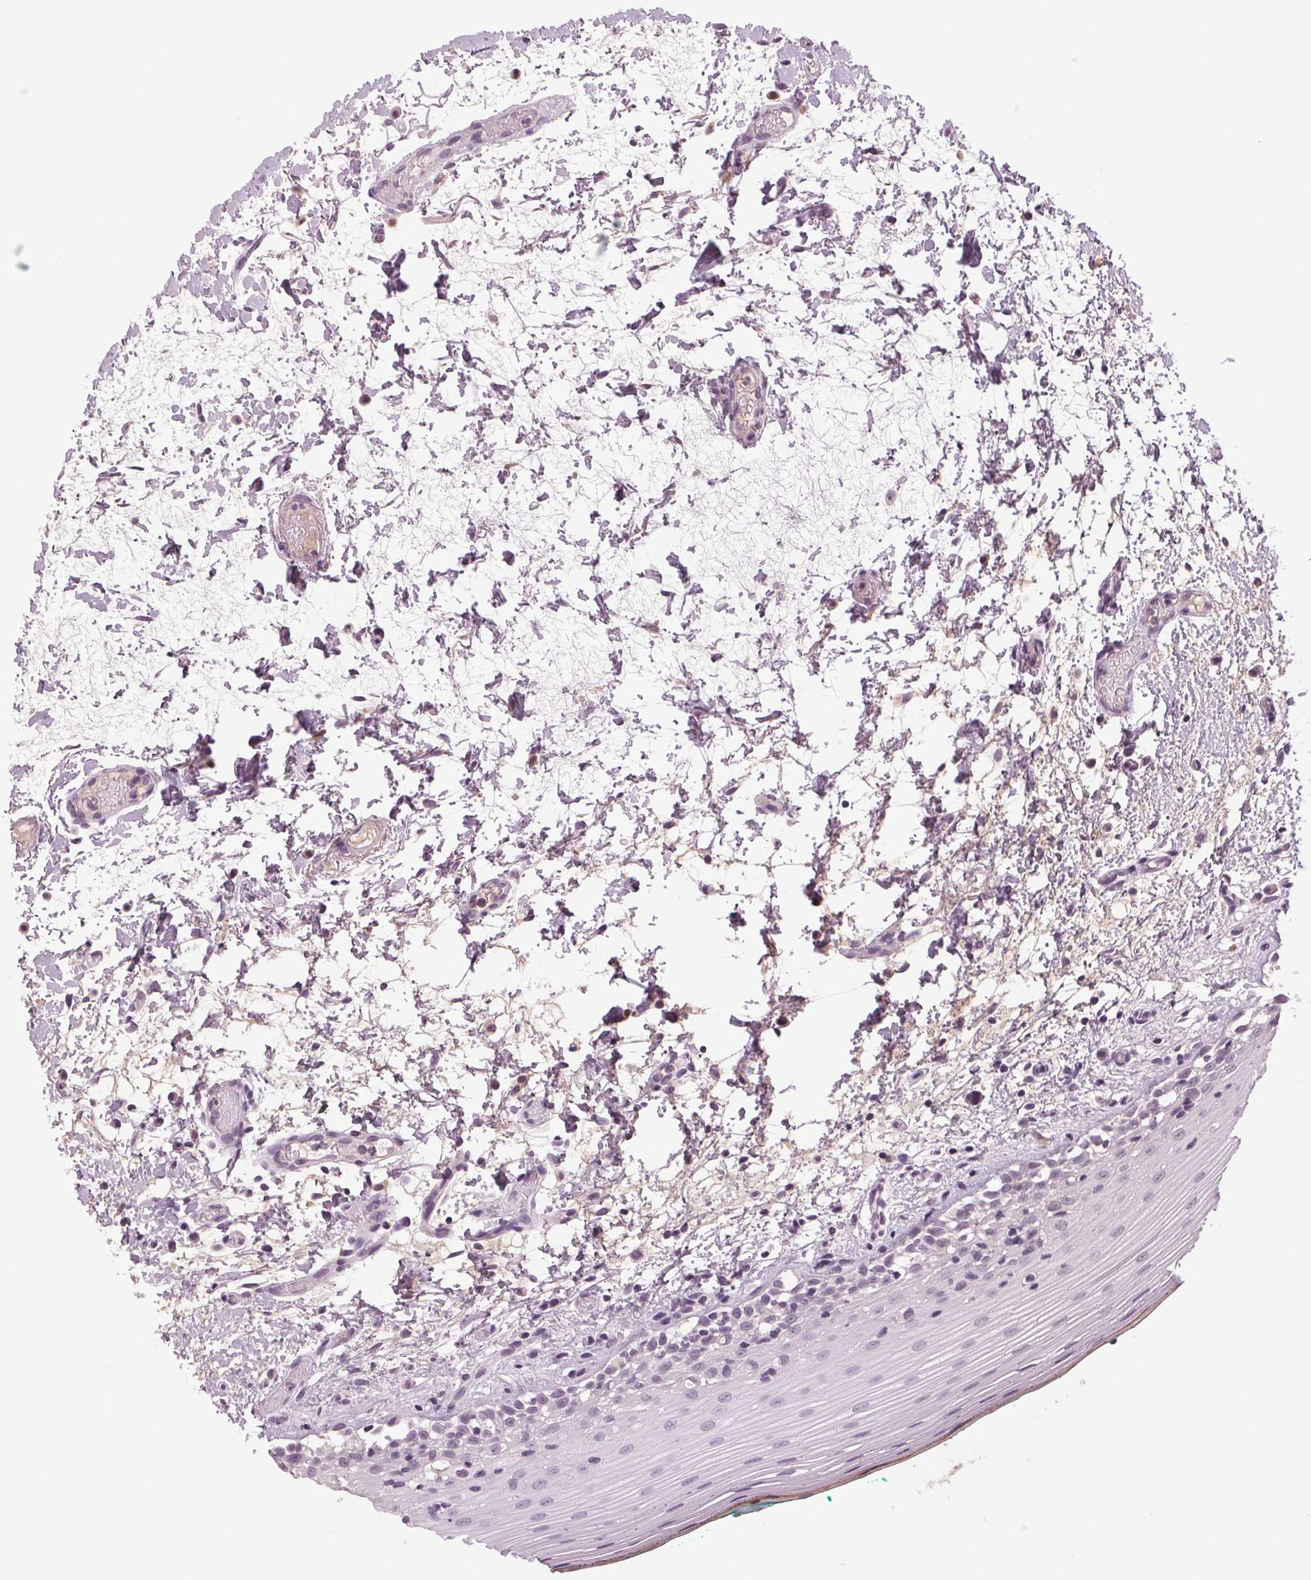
{"staining": {"intensity": "negative", "quantity": "none", "location": "none"}, "tissue": "oral mucosa", "cell_type": "Squamous epithelial cells", "image_type": "normal", "snomed": [{"axis": "morphology", "description": "Normal tissue, NOS"}, {"axis": "topography", "description": "Oral tissue"}], "caption": "Immunohistochemical staining of normal oral mucosa shows no significant expression in squamous epithelial cells. (Immunohistochemistry (ihc), brightfield microscopy, high magnification).", "gene": "DNAH12", "patient": {"sex": "female", "age": 83}}